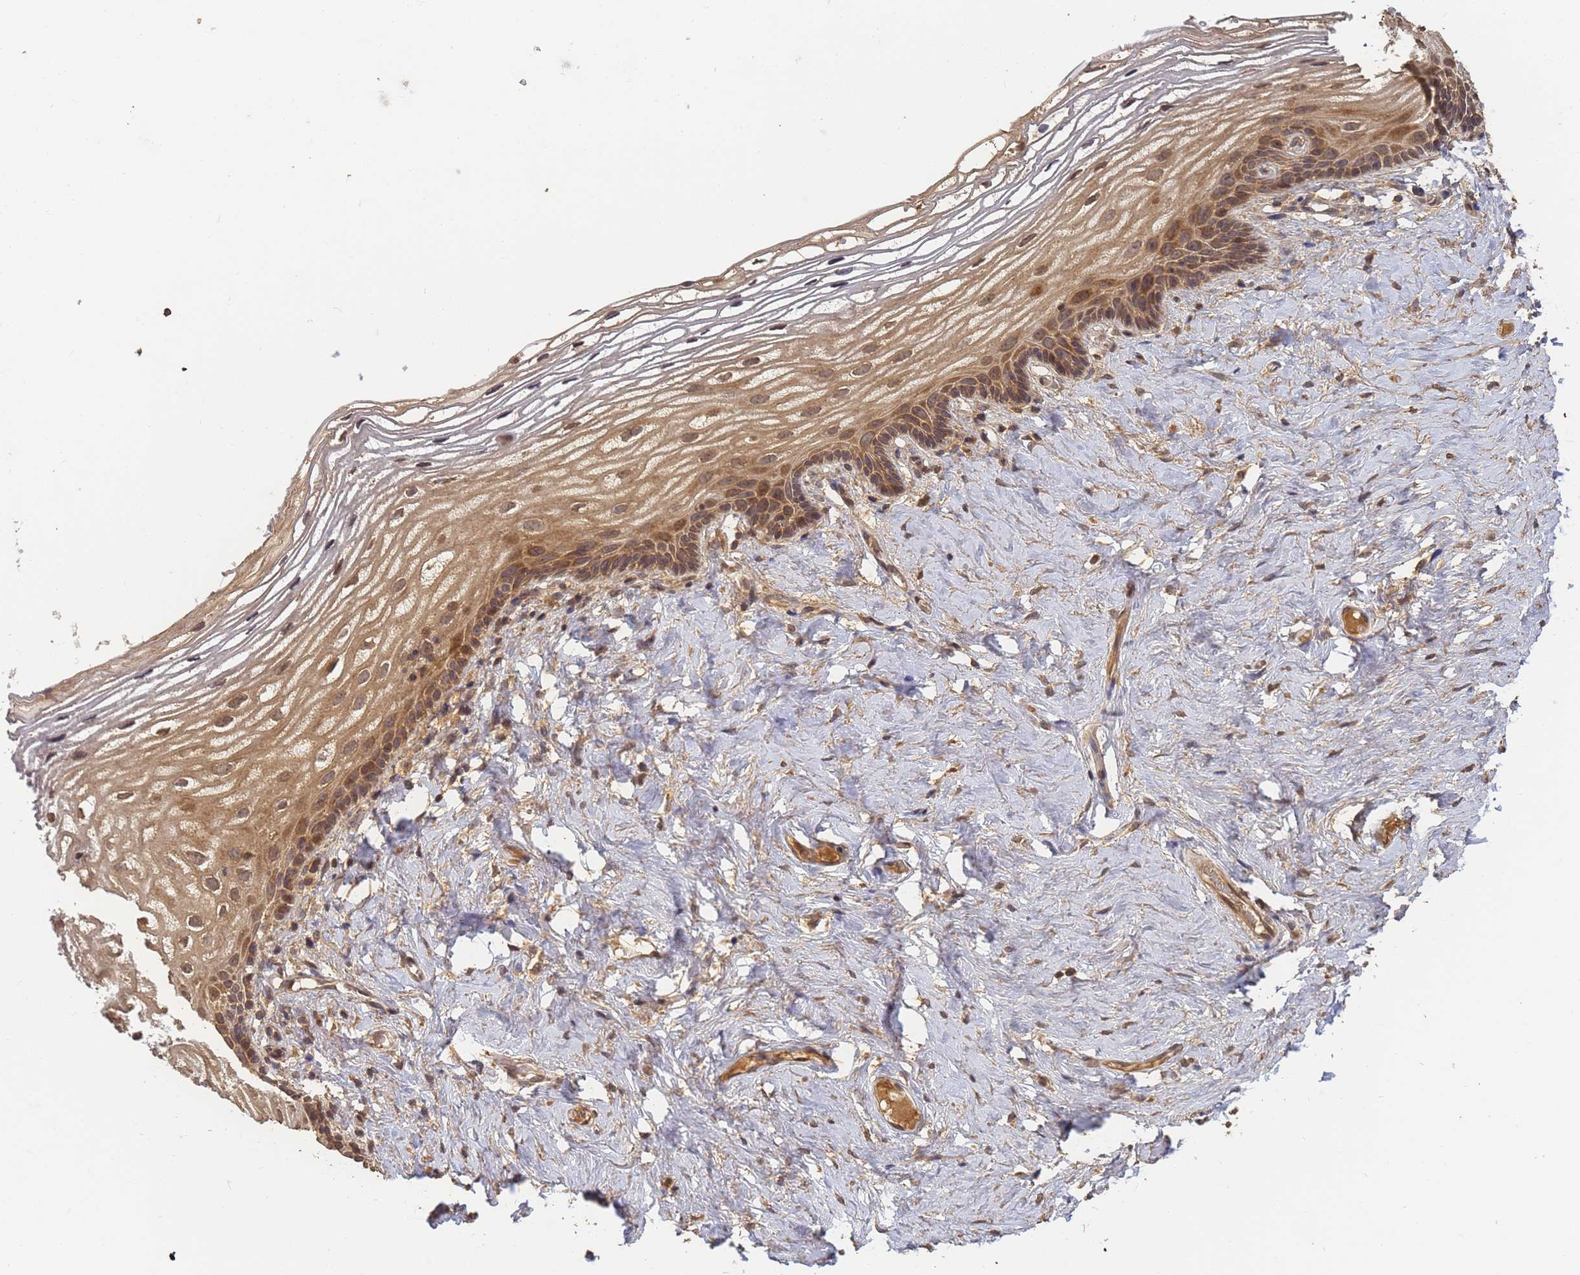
{"staining": {"intensity": "moderate", "quantity": ">75%", "location": "cytoplasmic/membranous,nuclear"}, "tissue": "vagina", "cell_type": "Squamous epithelial cells", "image_type": "normal", "snomed": [{"axis": "morphology", "description": "Normal tissue, NOS"}, {"axis": "morphology", "description": "Adenocarcinoma, NOS"}, {"axis": "topography", "description": "Rectum"}, {"axis": "topography", "description": "Vagina"}], "caption": "IHC image of benign vagina: human vagina stained using immunohistochemistry (IHC) reveals medium levels of moderate protein expression localized specifically in the cytoplasmic/membranous,nuclear of squamous epithelial cells, appearing as a cytoplasmic/membranous,nuclear brown color.", "gene": "ALKBH1", "patient": {"sex": "female", "age": 71}}